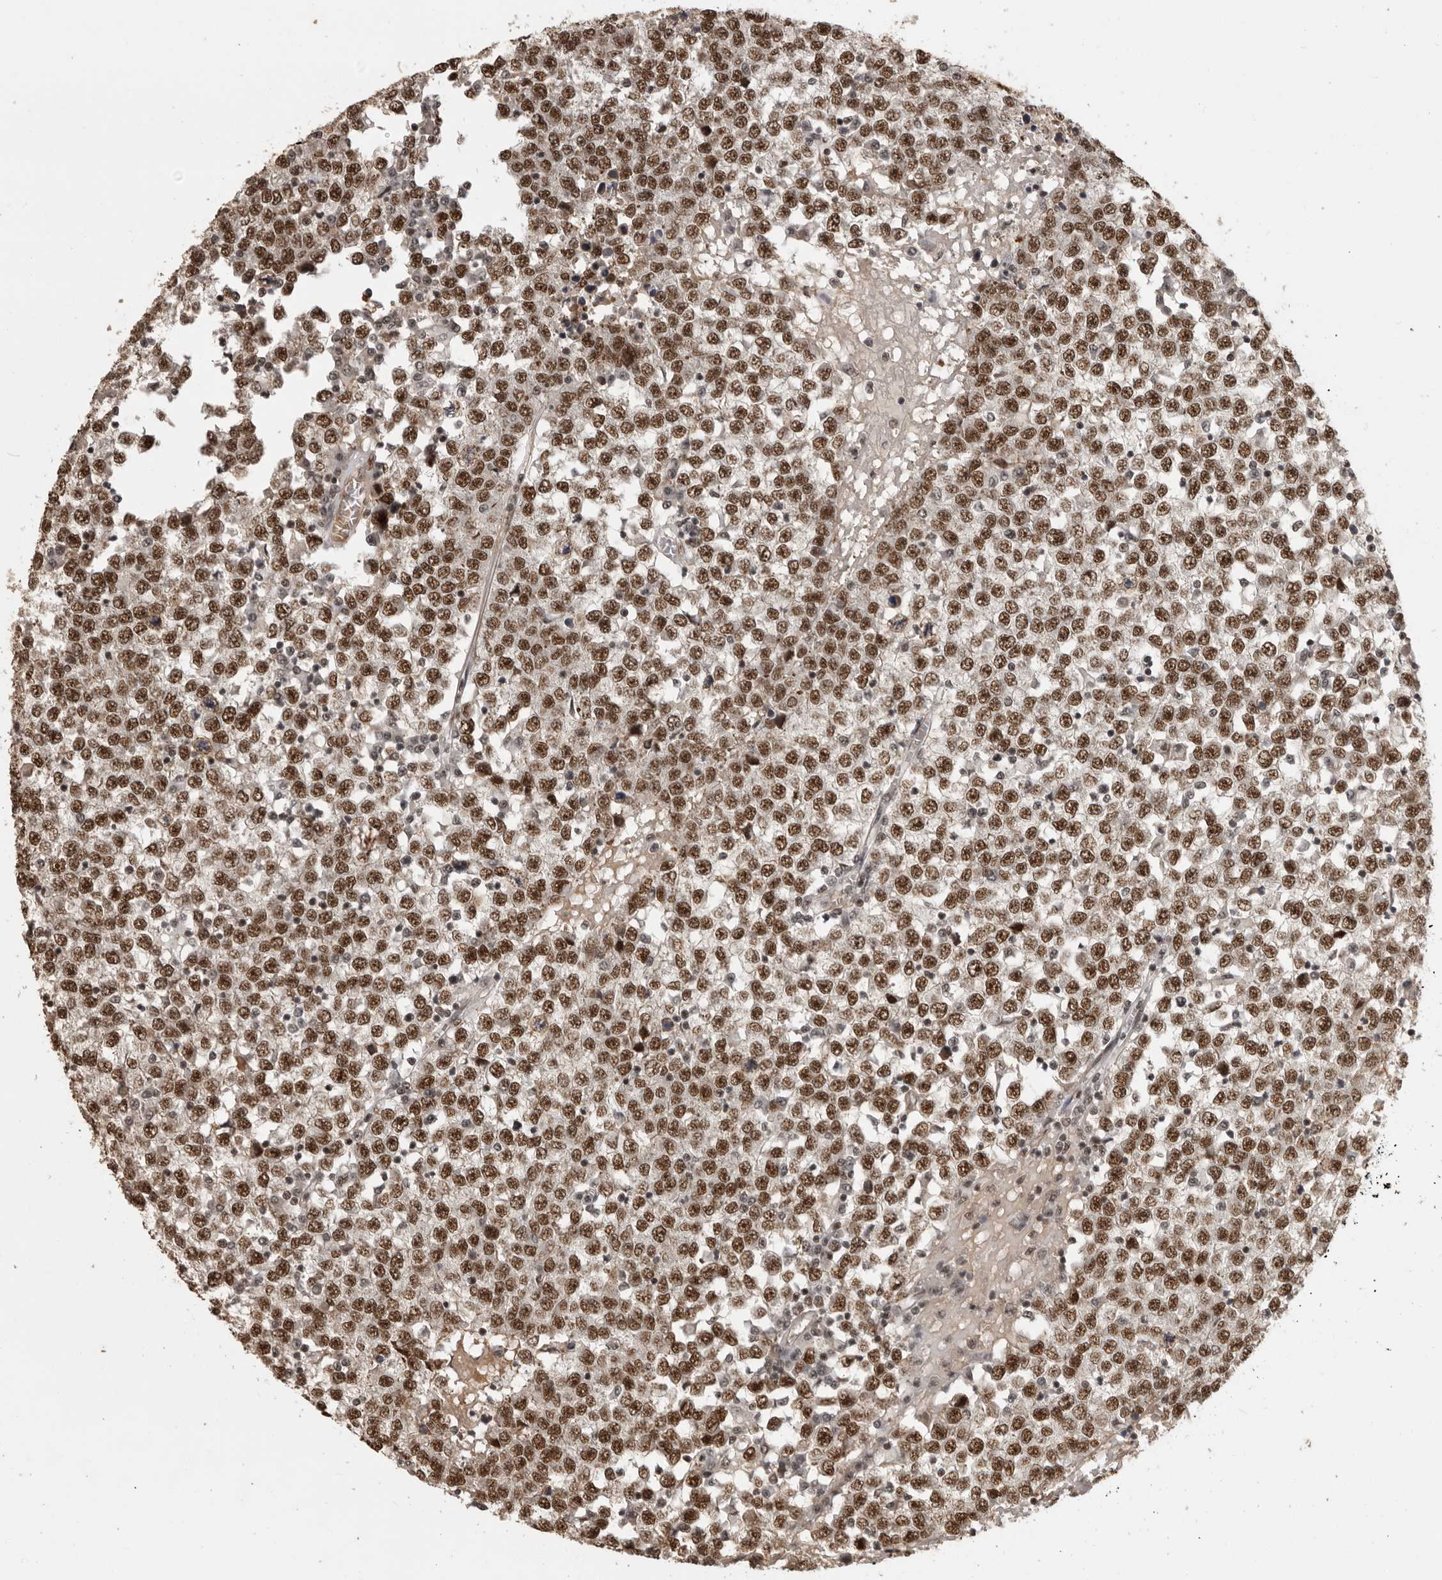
{"staining": {"intensity": "strong", "quantity": ">75%", "location": "nuclear"}, "tissue": "testis cancer", "cell_type": "Tumor cells", "image_type": "cancer", "snomed": [{"axis": "morphology", "description": "Seminoma, NOS"}, {"axis": "topography", "description": "Testis"}], "caption": "Testis seminoma stained with immunohistochemistry exhibits strong nuclear expression in about >75% of tumor cells.", "gene": "CBLL1", "patient": {"sex": "male", "age": 65}}